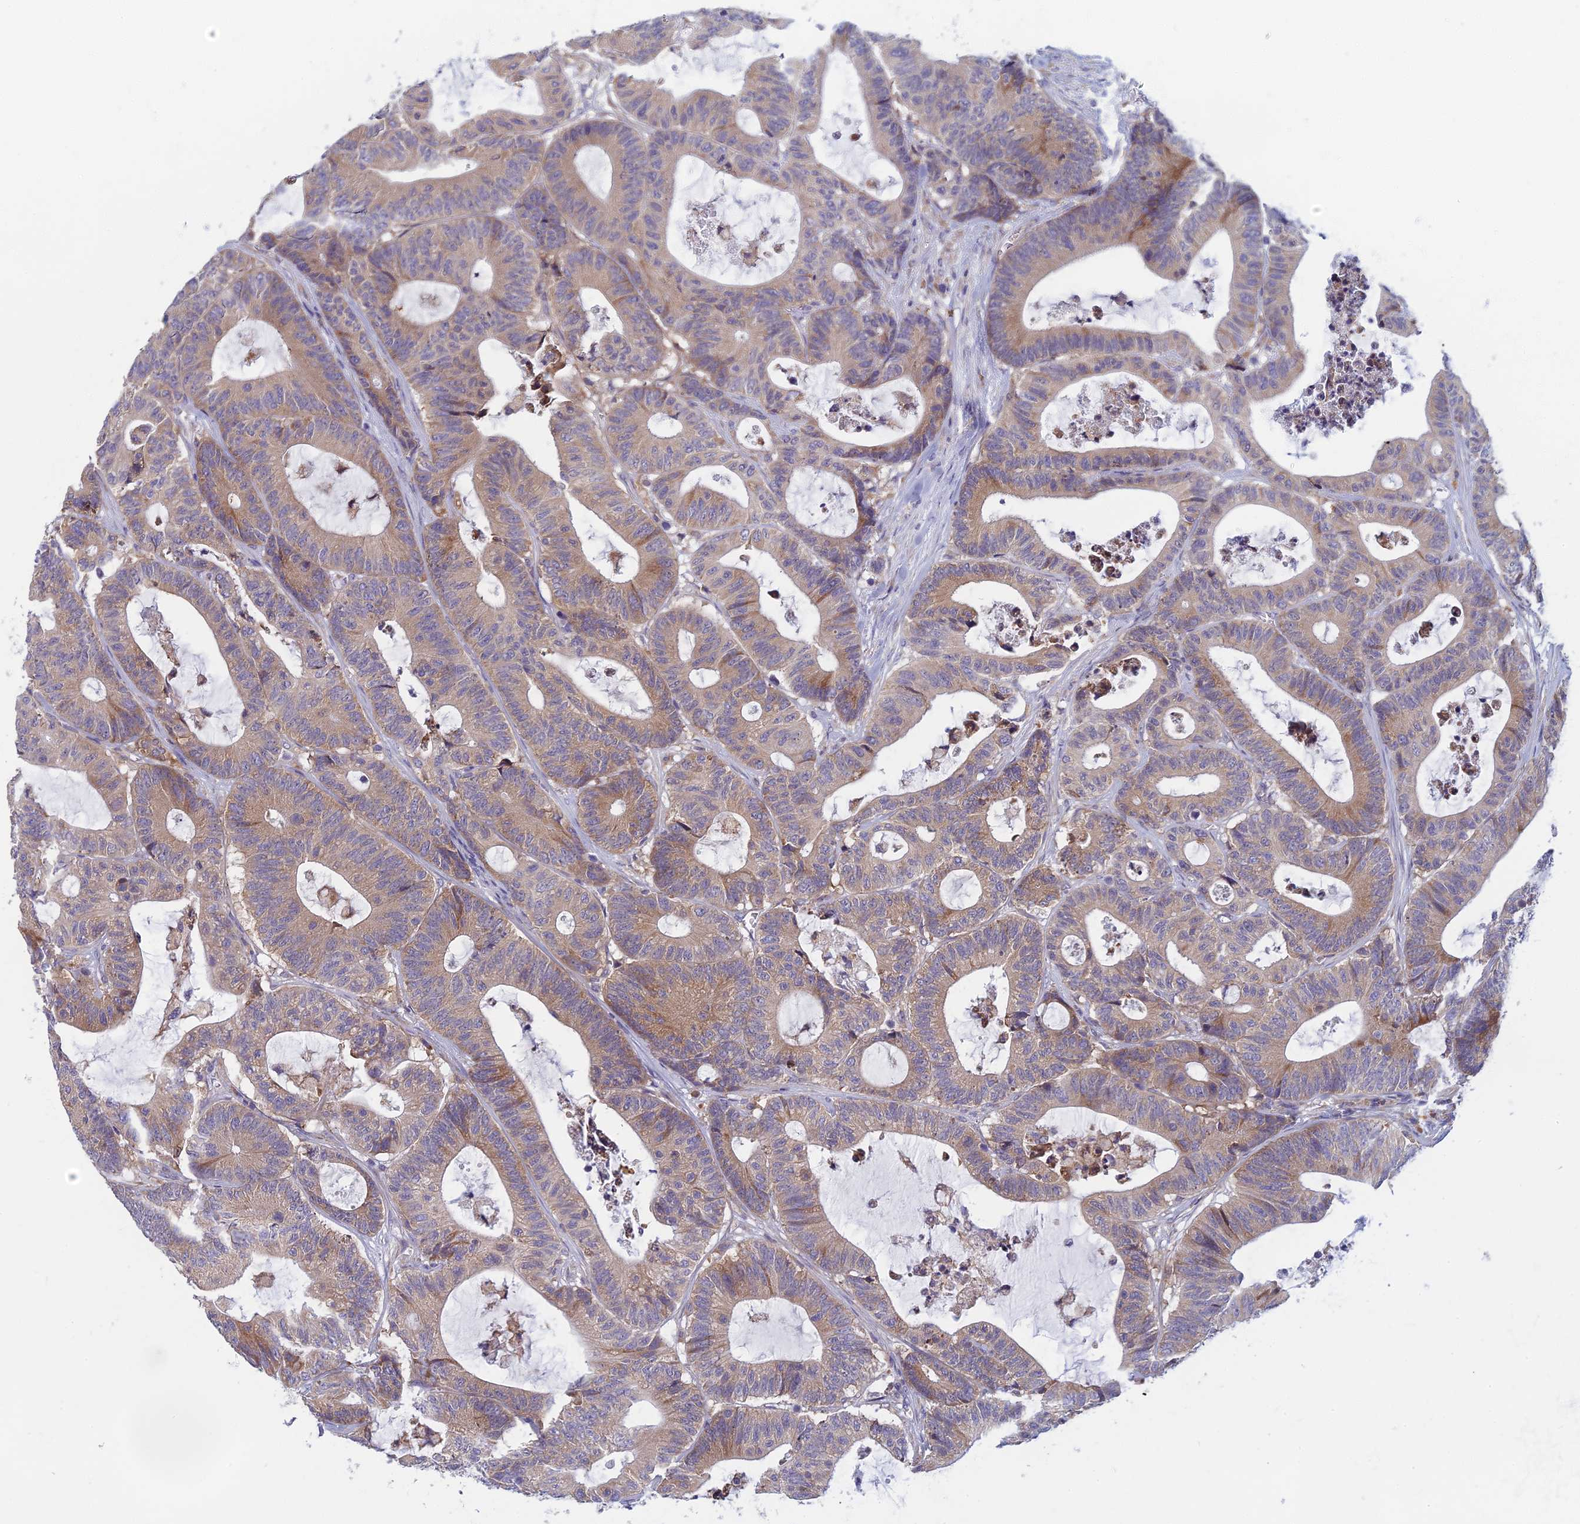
{"staining": {"intensity": "moderate", "quantity": "<25%", "location": "cytoplasmic/membranous"}, "tissue": "colorectal cancer", "cell_type": "Tumor cells", "image_type": "cancer", "snomed": [{"axis": "morphology", "description": "Adenocarcinoma, NOS"}, {"axis": "topography", "description": "Colon"}], "caption": "Brown immunohistochemical staining in colorectal cancer (adenocarcinoma) displays moderate cytoplasmic/membranous staining in about <25% of tumor cells. (DAB = brown stain, brightfield microscopy at high magnification).", "gene": "DDX51", "patient": {"sex": "female", "age": 84}}